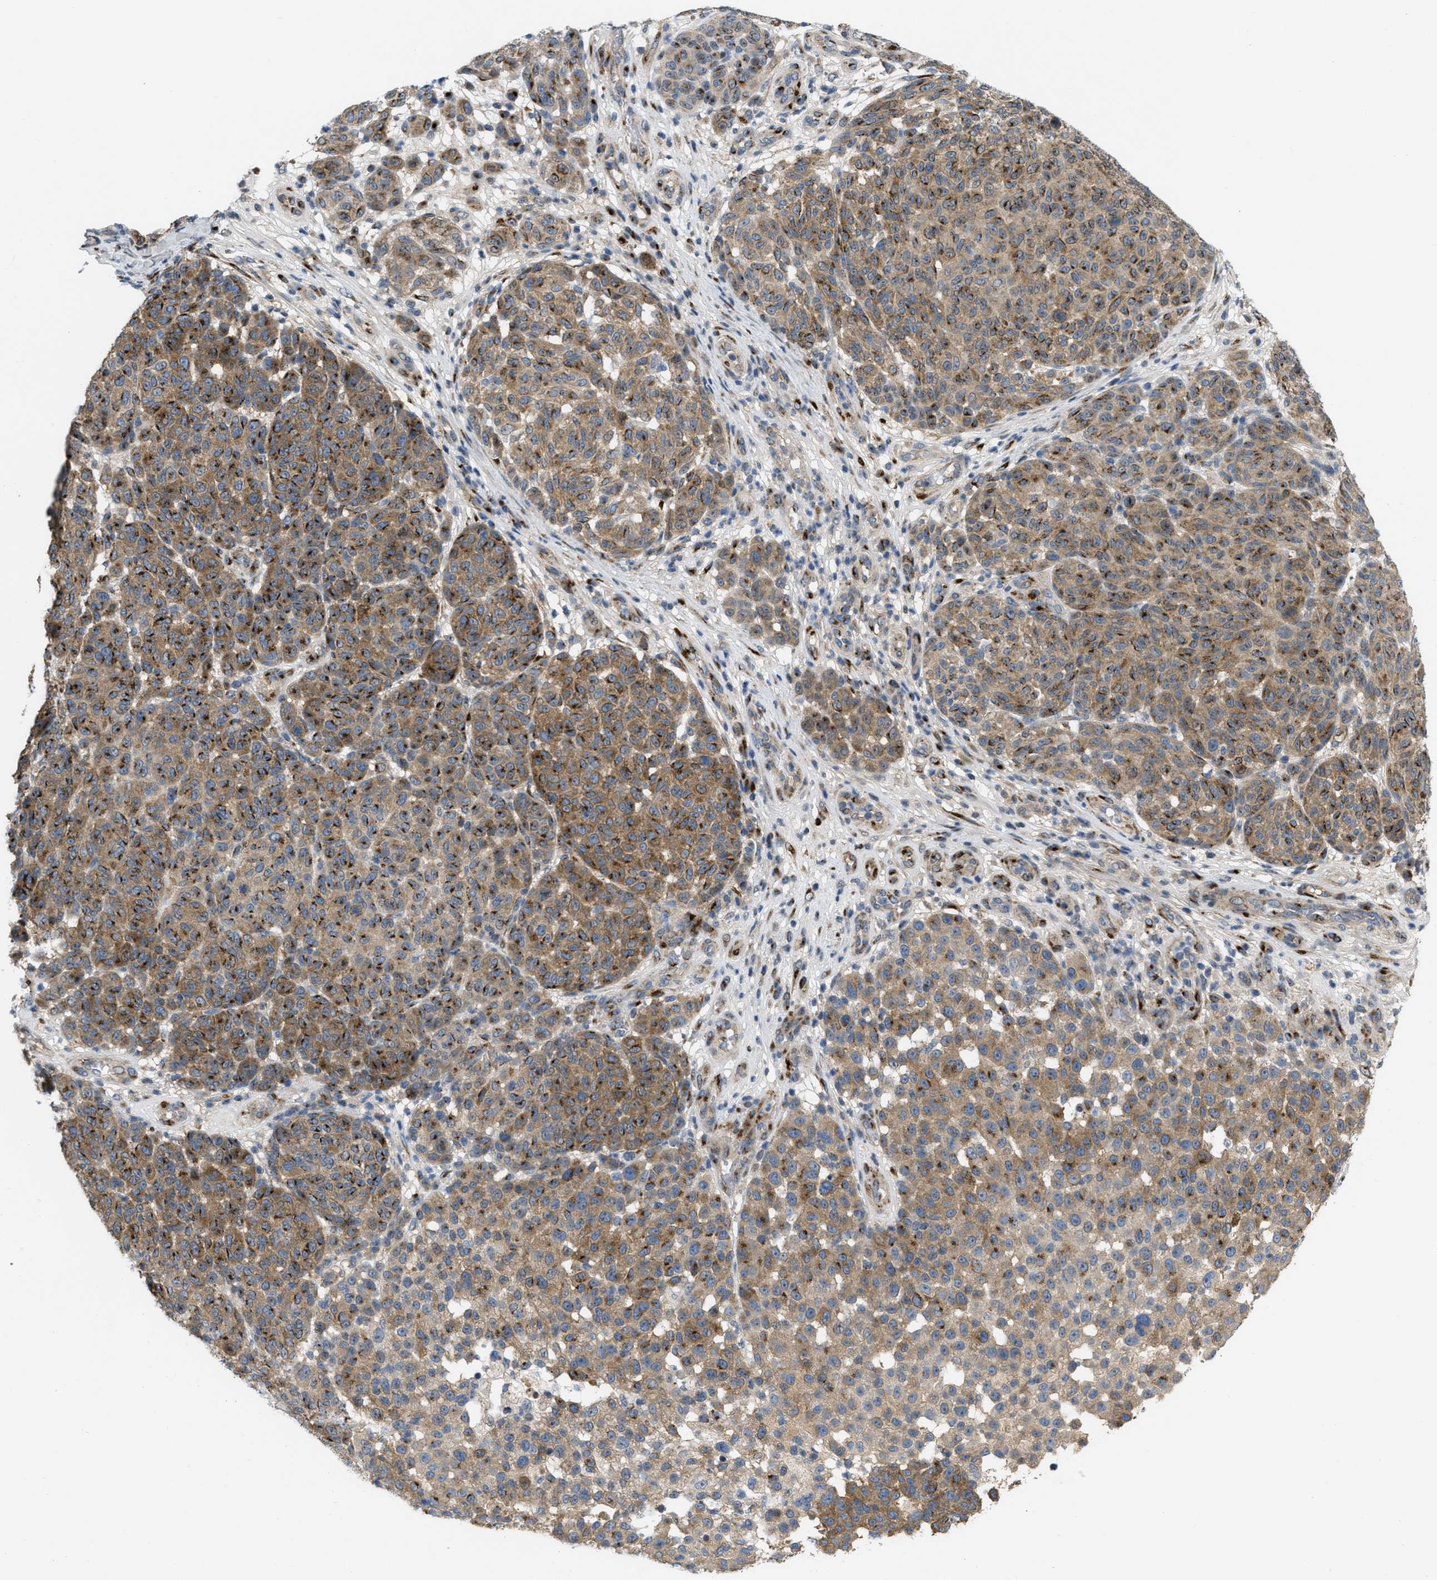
{"staining": {"intensity": "strong", "quantity": ">75%", "location": "cytoplasmic/membranous"}, "tissue": "melanoma", "cell_type": "Tumor cells", "image_type": "cancer", "snomed": [{"axis": "morphology", "description": "Malignant melanoma, NOS"}, {"axis": "topography", "description": "Skin"}], "caption": "Protein staining of malignant melanoma tissue displays strong cytoplasmic/membranous staining in approximately >75% of tumor cells.", "gene": "ZNF70", "patient": {"sex": "male", "age": 59}}